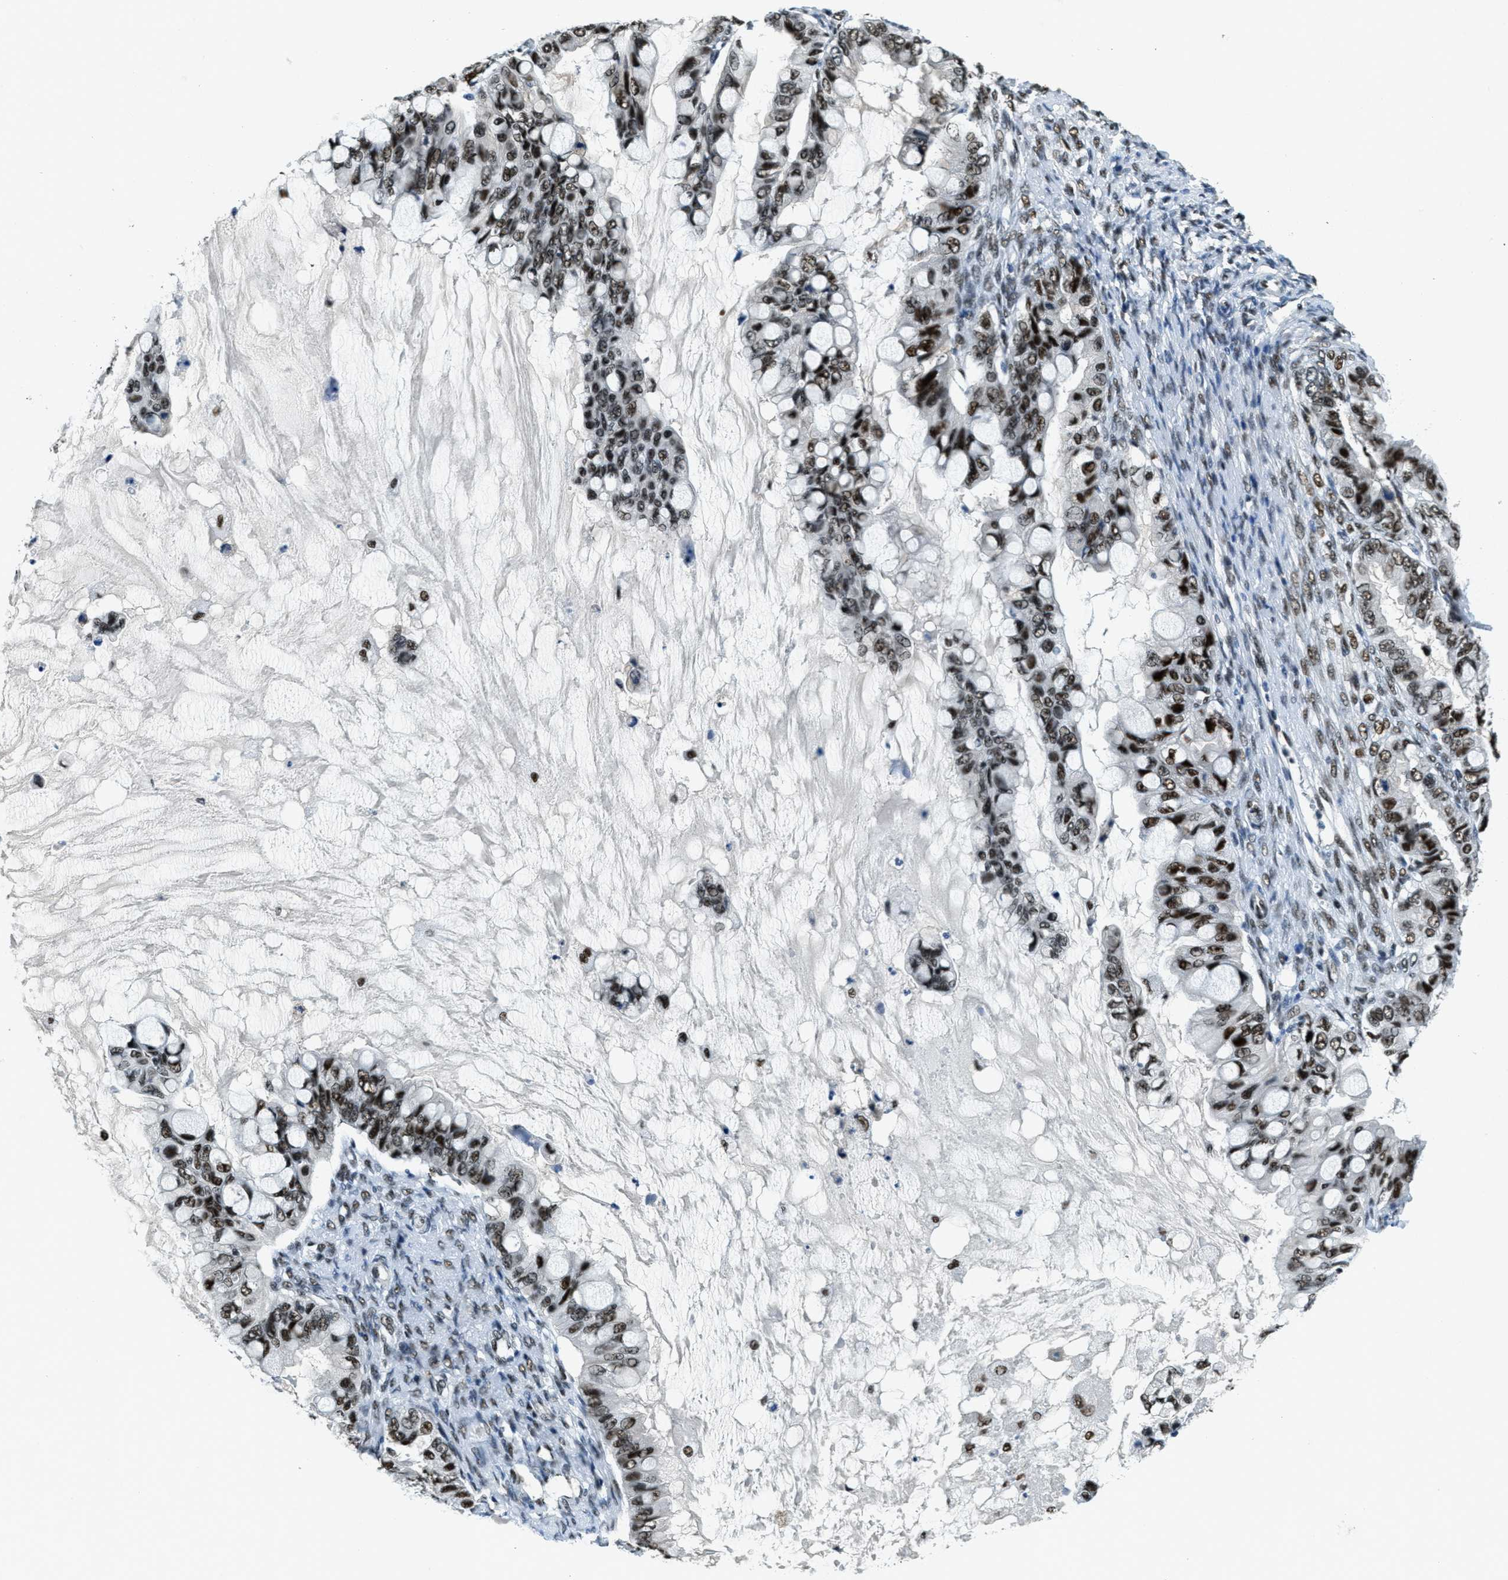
{"staining": {"intensity": "strong", "quantity": ">75%", "location": "nuclear"}, "tissue": "ovarian cancer", "cell_type": "Tumor cells", "image_type": "cancer", "snomed": [{"axis": "morphology", "description": "Cystadenocarcinoma, mucinous, NOS"}, {"axis": "topography", "description": "Ovary"}], "caption": "An immunohistochemistry histopathology image of tumor tissue is shown. Protein staining in brown labels strong nuclear positivity in ovarian cancer within tumor cells.", "gene": "SSB", "patient": {"sex": "female", "age": 80}}